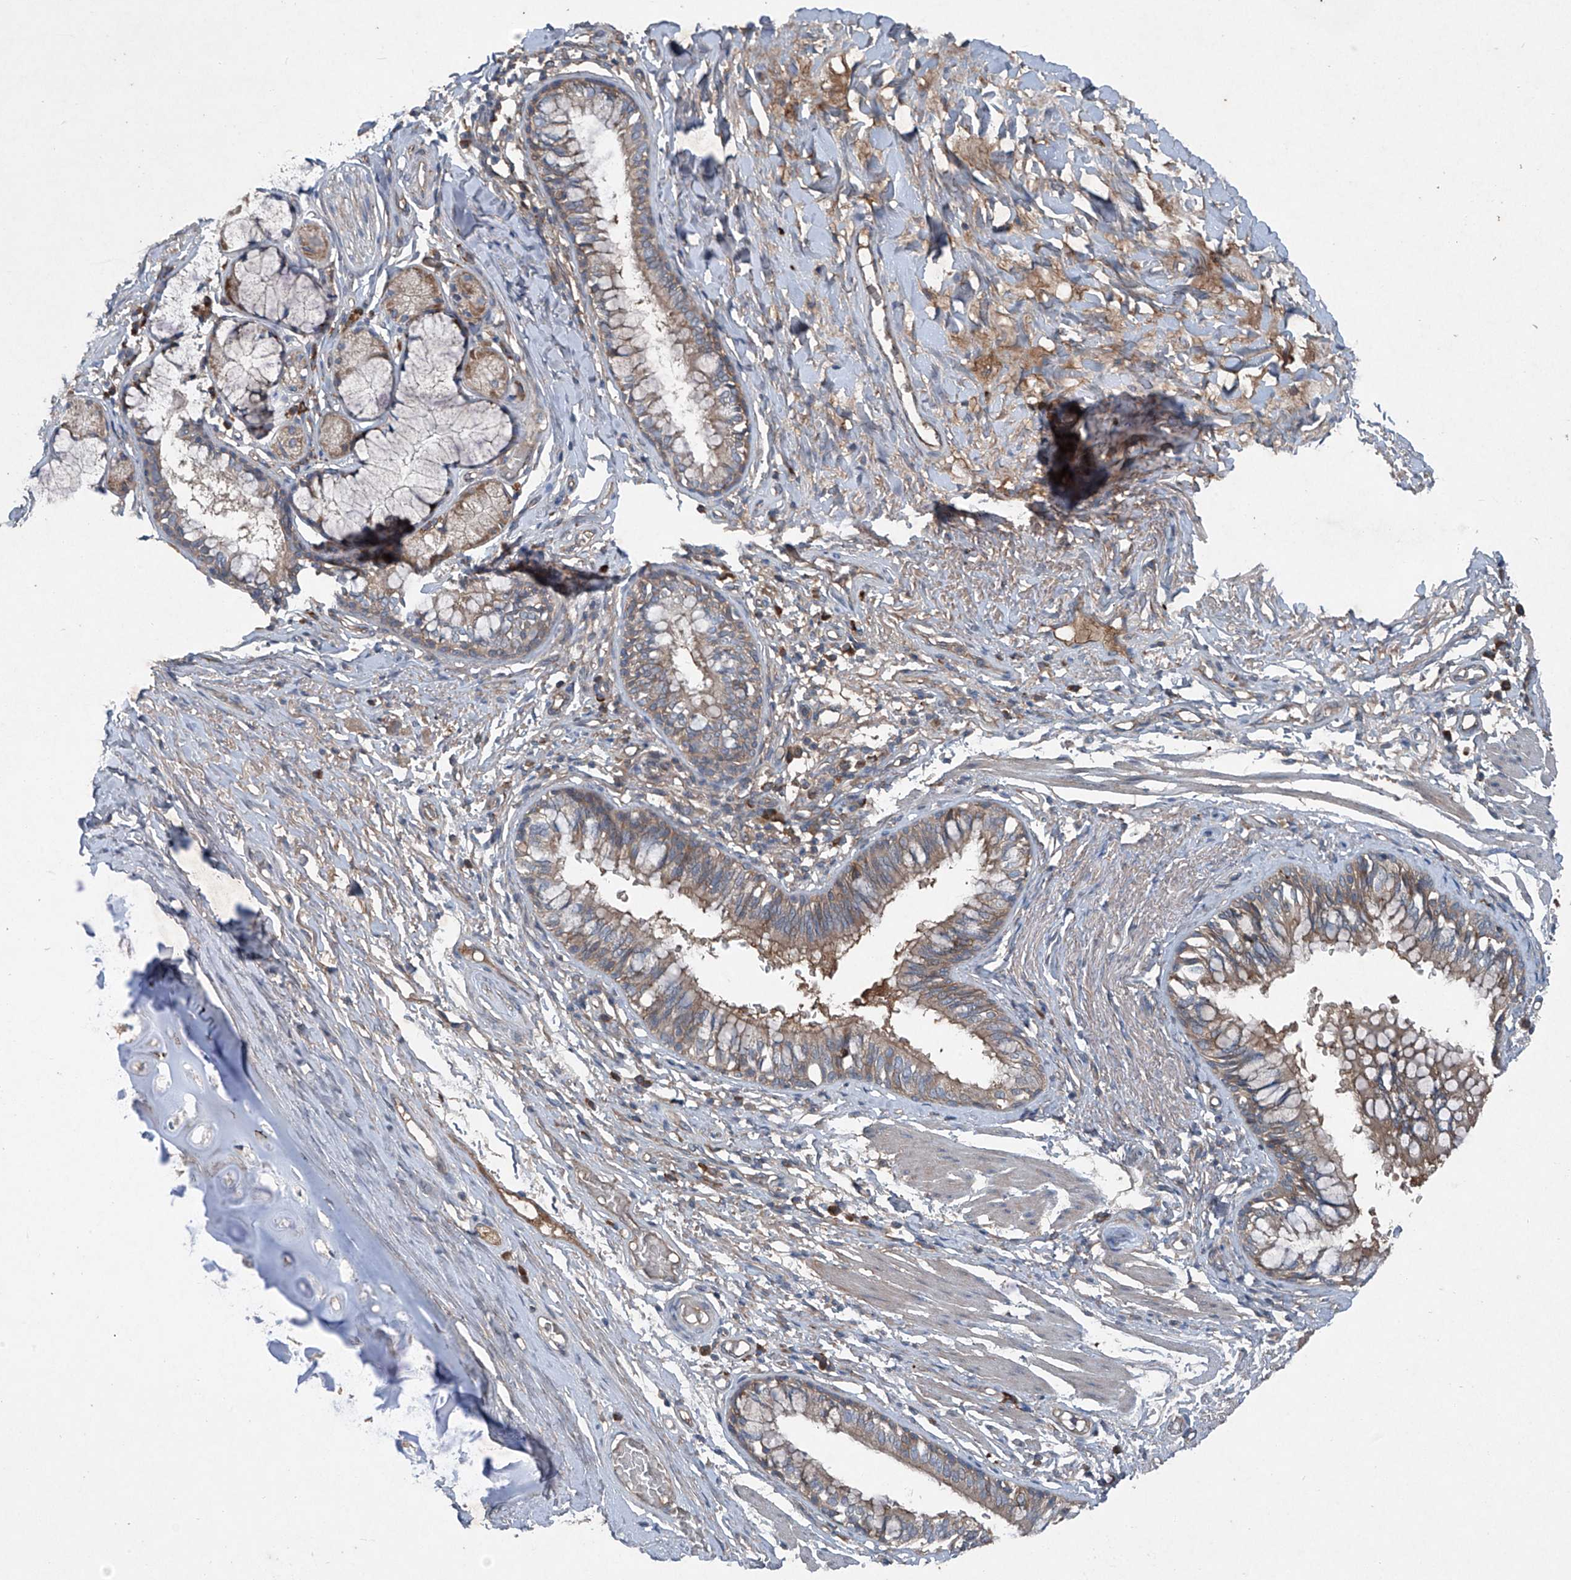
{"staining": {"intensity": "moderate", "quantity": ">75%", "location": "cytoplasmic/membranous"}, "tissue": "bronchus", "cell_type": "Respiratory epithelial cells", "image_type": "normal", "snomed": [{"axis": "morphology", "description": "Normal tissue, NOS"}, {"axis": "topography", "description": "Cartilage tissue"}, {"axis": "topography", "description": "Bronchus"}], "caption": "Benign bronchus displays moderate cytoplasmic/membranous staining in approximately >75% of respiratory epithelial cells, visualized by immunohistochemistry. Nuclei are stained in blue.", "gene": "FOXRED2", "patient": {"sex": "female", "age": 36}}